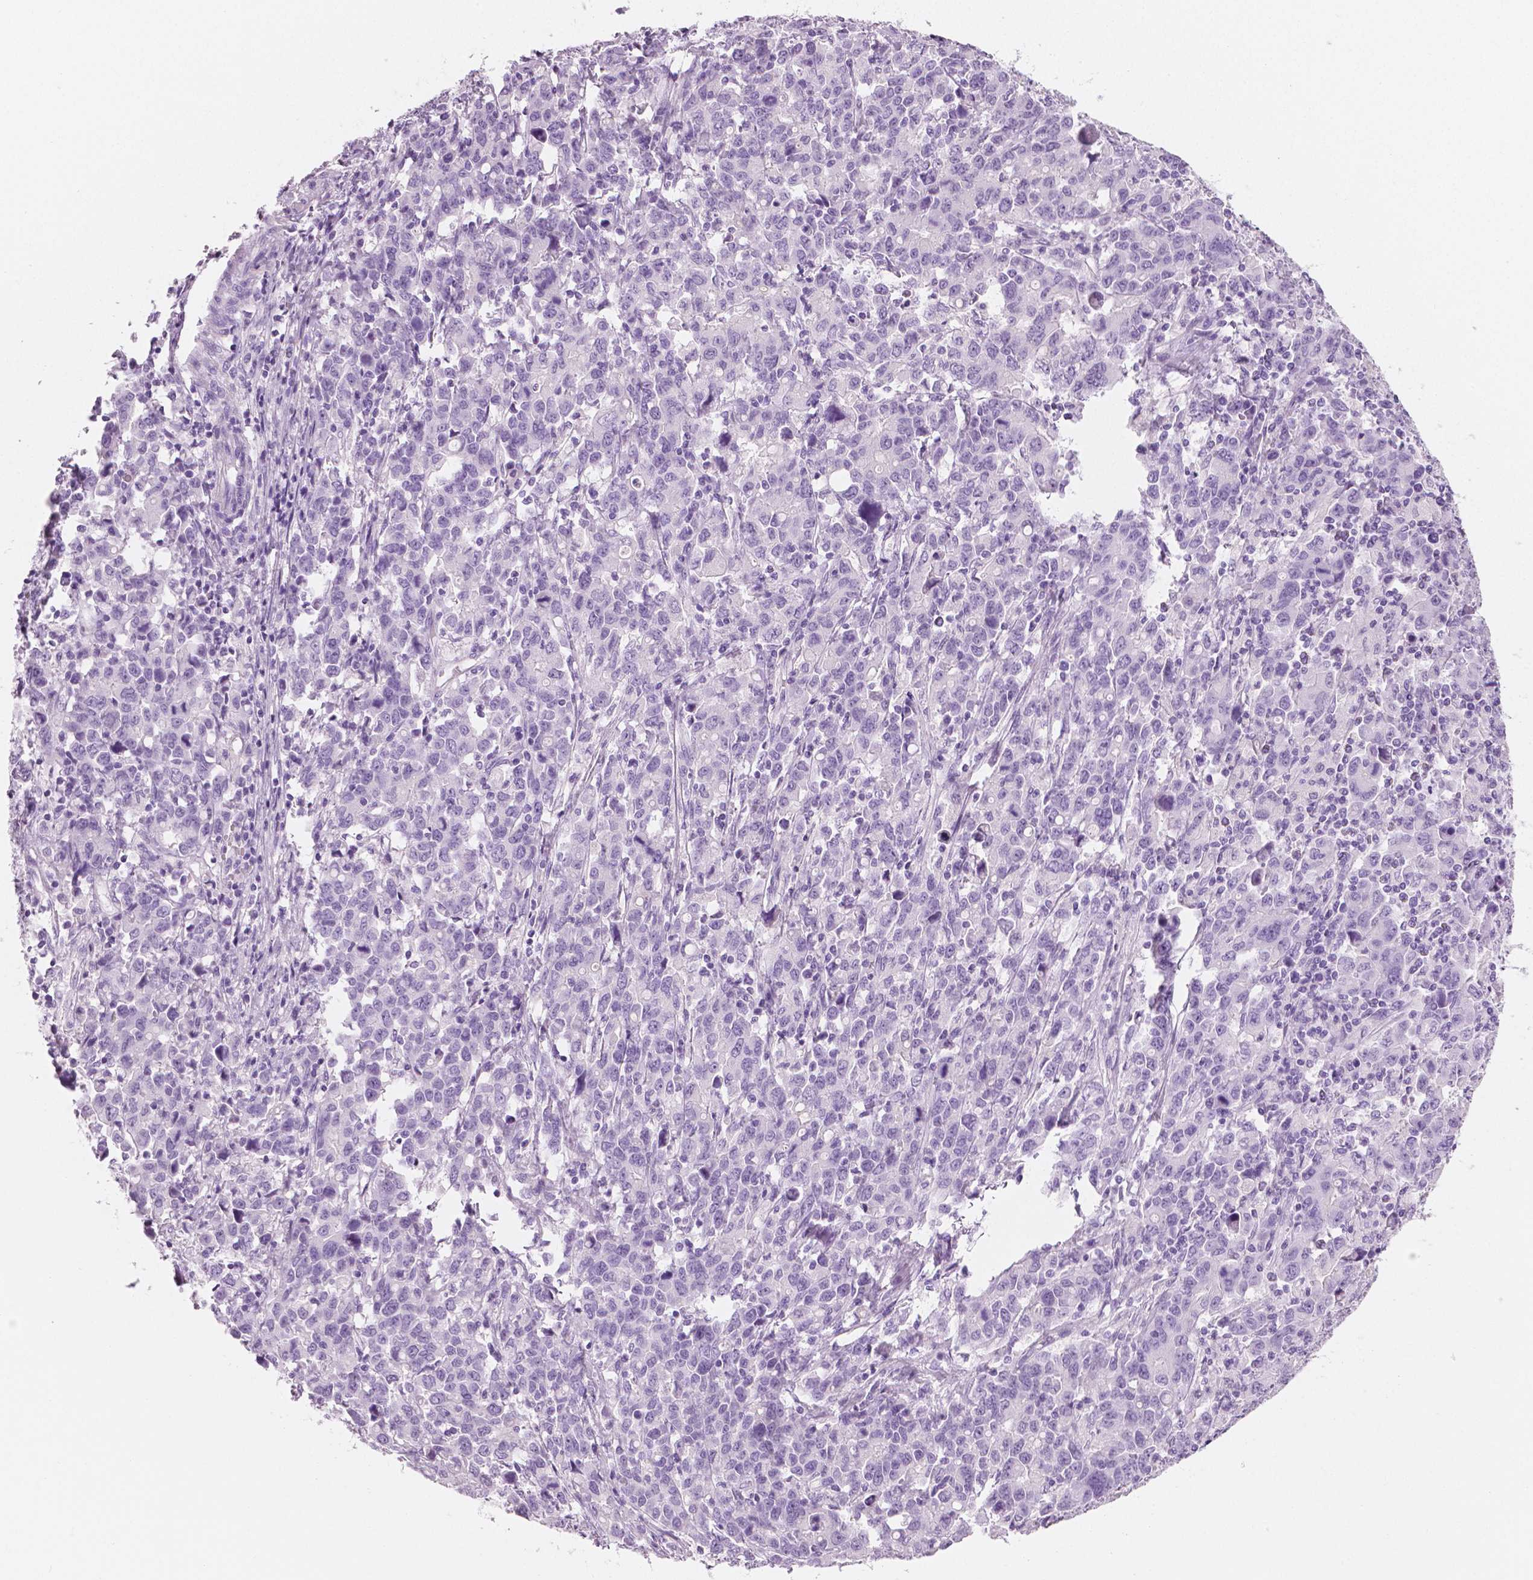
{"staining": {"intensity": "negative", "quantity": "none", "location": "none"}, "tissue": "stomach cancer", "cell_type": "Tumor cells", "image_type": "cancer", "snomed": [{"axis": "morphology", "description": "Adenocarcinoma, NOS"}, {"axis": "topography", "description": "Stomach, upper"}], "caption": "Adenocarcinoma (stomach) was stained to show a protein in brown. There is no significant expression in tumor cells.", "gene": "PLIN4", "patient": {"sex": "male", "age": 69}}